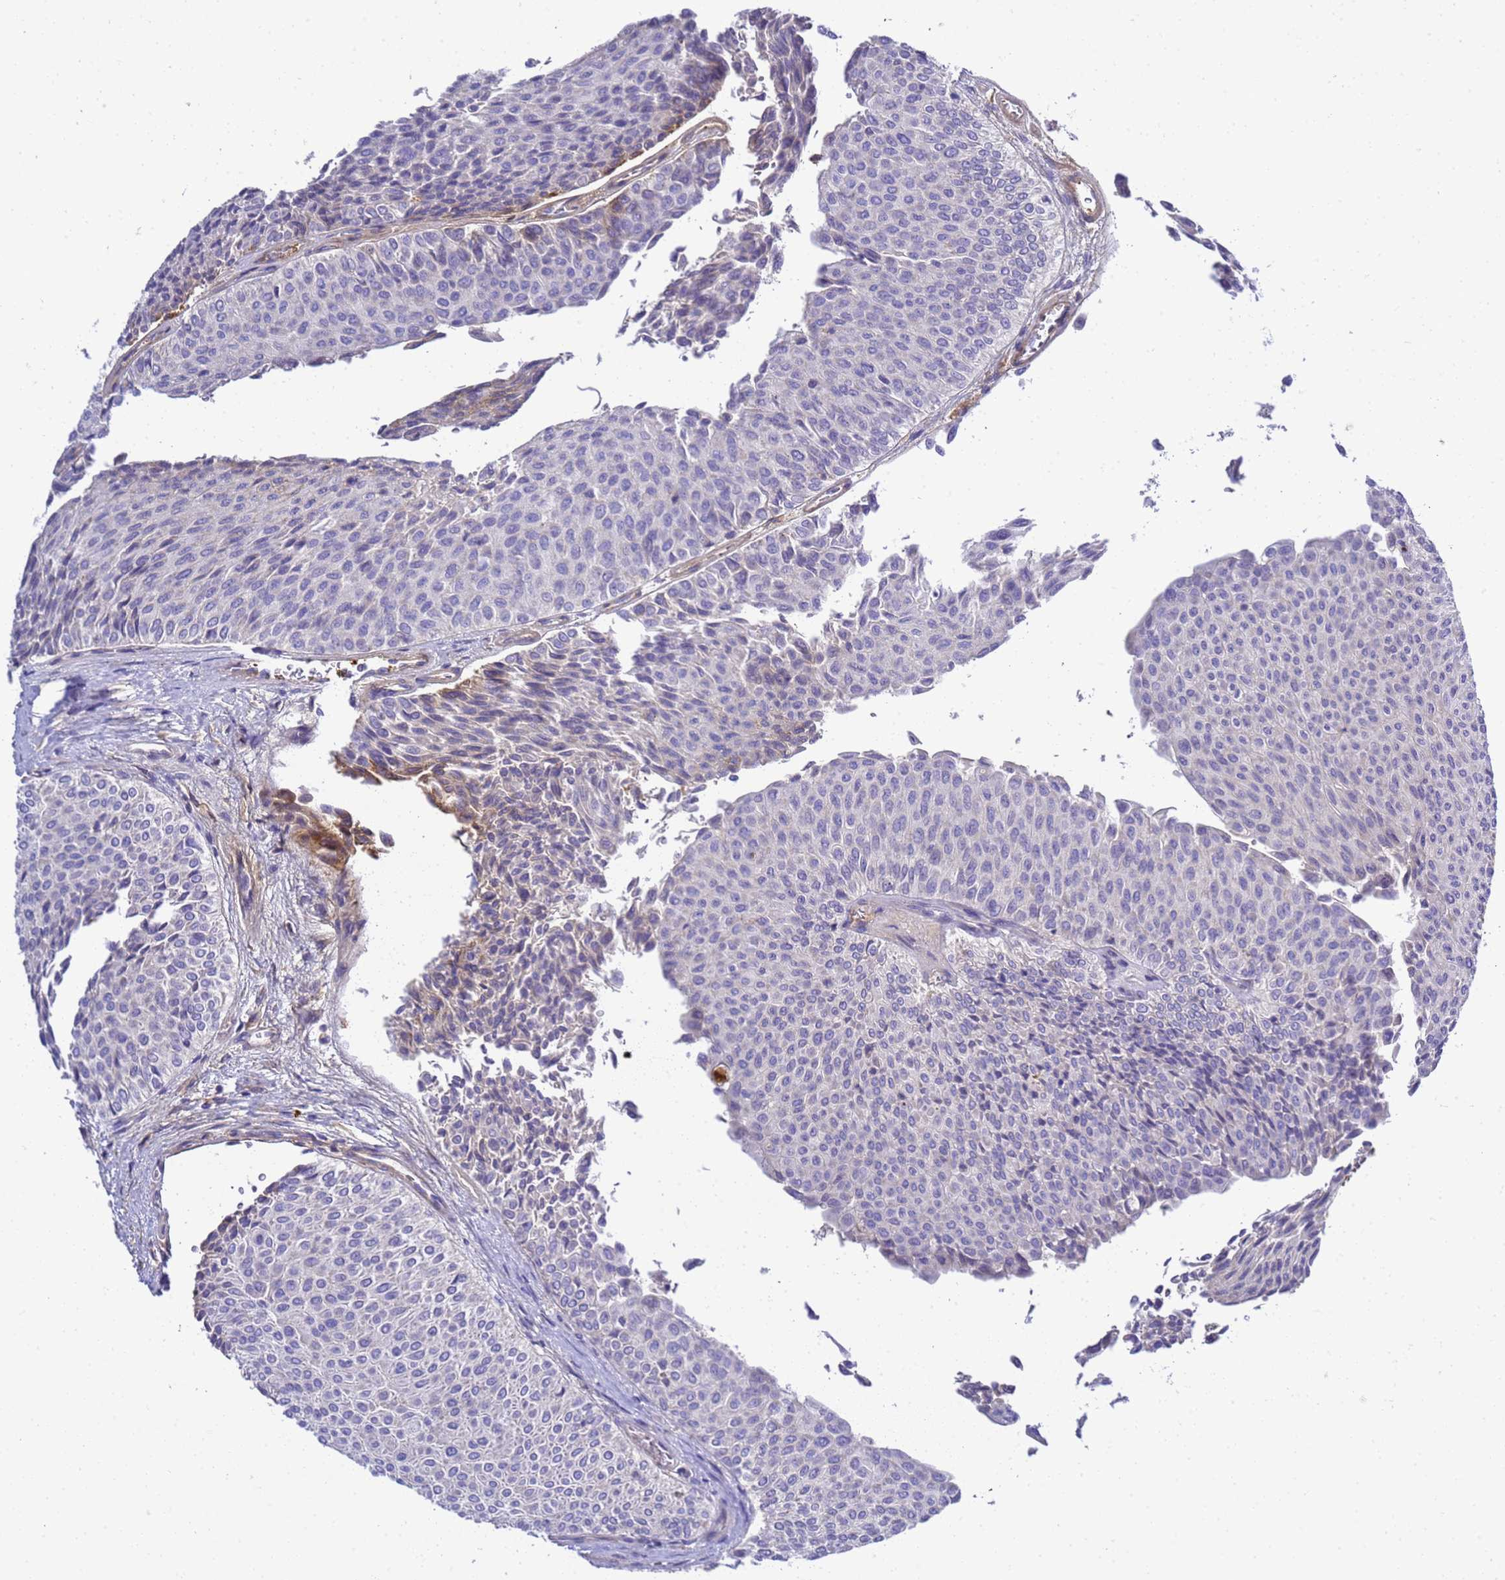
{"staining": {"intensity": "negative", "quantity": "none", "location": "none"}, "tissue": "urothelial cancer", "cell_type": "Tumor cells", "image_type": "cancer", "snomed": [{"axis": "morphology", "description": "Urothelial carcinoma, Low grade"}, {"axis": "topography", "description": "Urinary bladder"}], "caption": "Human urothelial carcinoma (low-grade) stained for a protein using immunohistochemistry (IHC) reveals no expression in tumor cells.", "gene": "TBCD", "patient": {"sex": "male", "age": 78}}